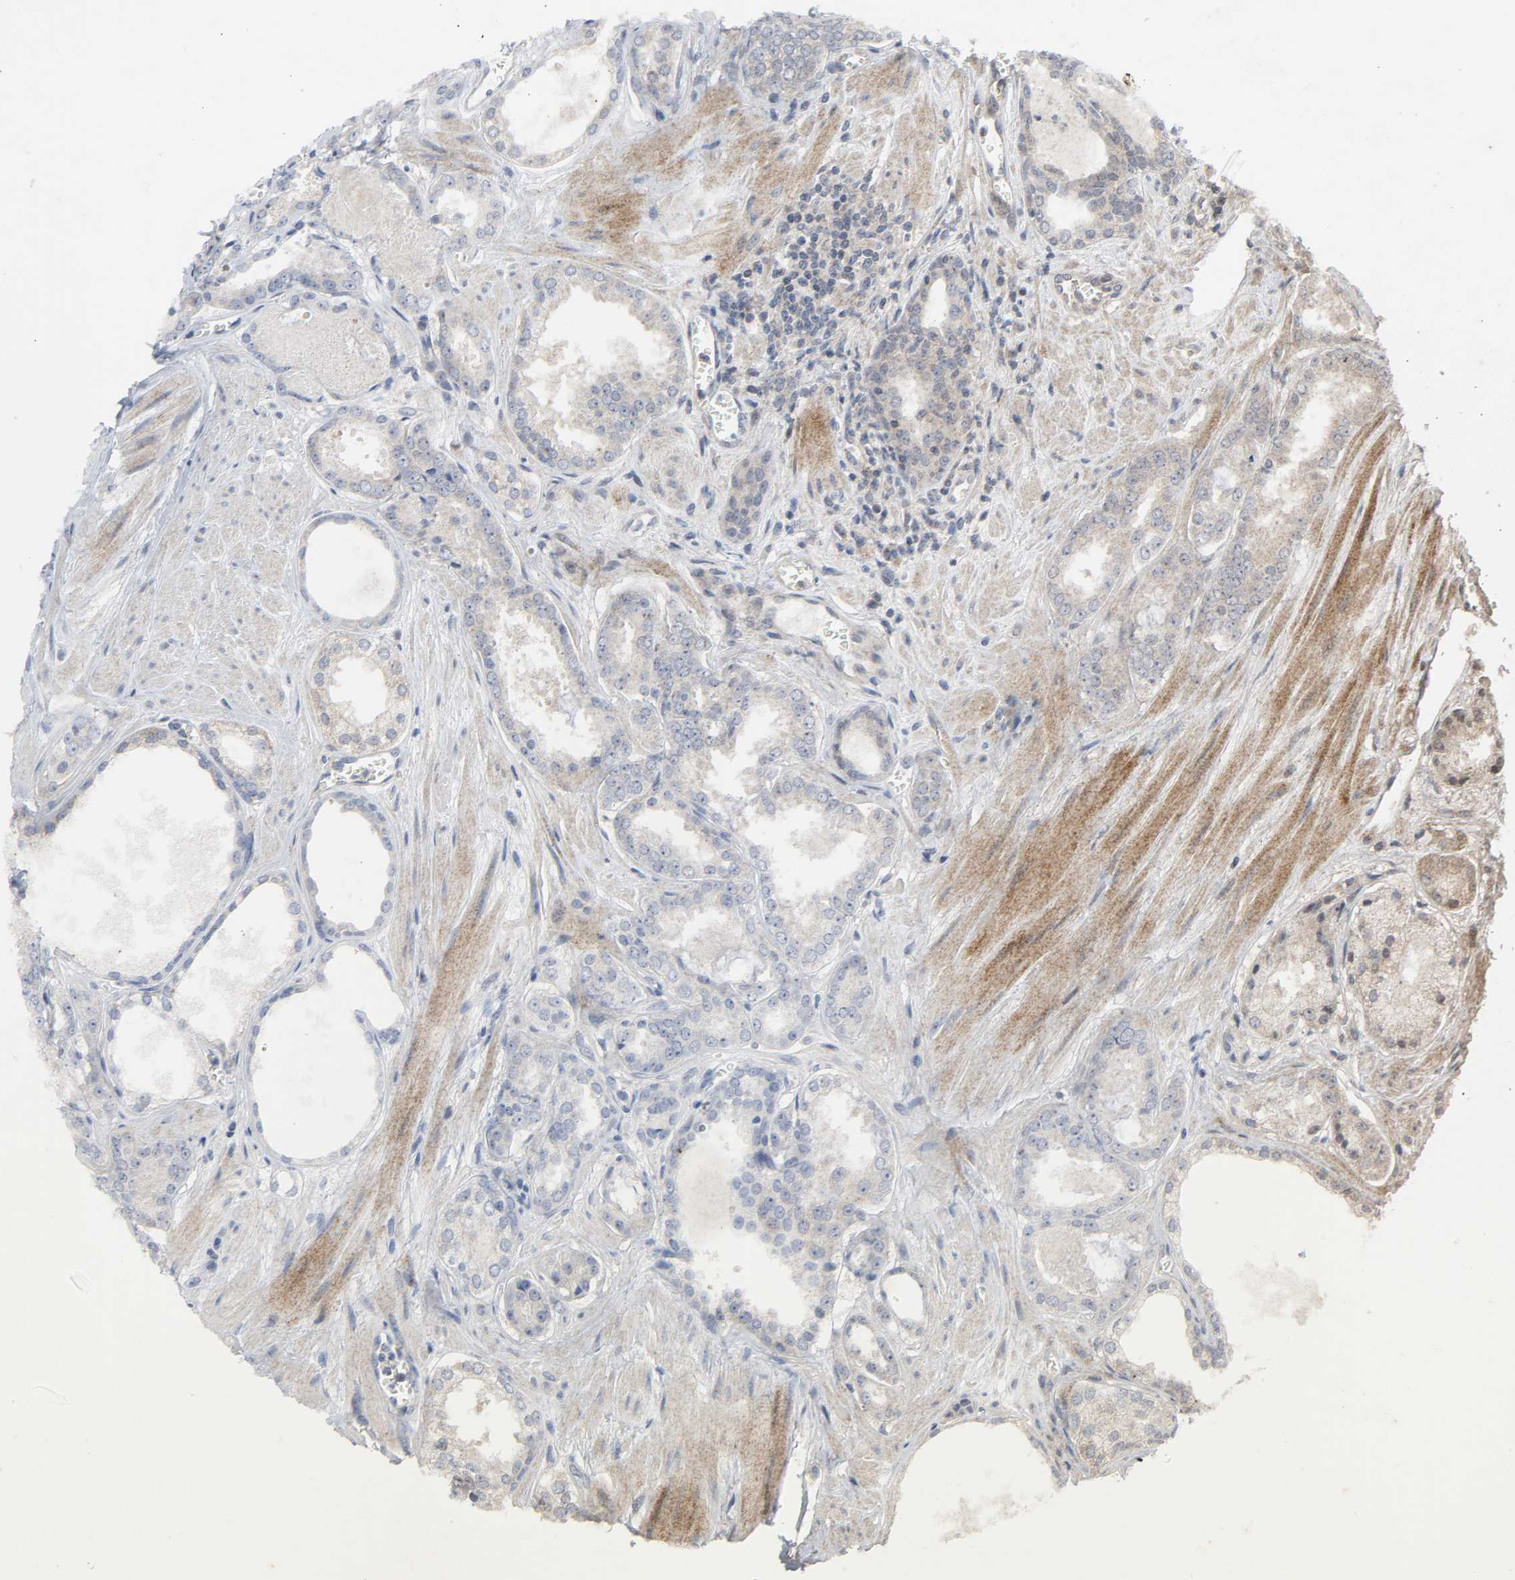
{"staining": {"intensity": "weak", "quantity": "25%-75%", "location": "cytoplasmic/membranous"}, "tissue": "prostate cancer", "cell_type": "Tumor cells", "image_type": "cancer", "snomed": [{"axis": "morphology", "description": "Adenocarcinoma, Low grade"}, {"axis": "topography", "description": "Prostate"}], "caption": "Adenocarcinoma (low-grade) (prostate) stained with DAB (3,3'-diaminobenzidine) immunohistochemistry shows low levels of weak cytoplasmic/membranous positivity in approximately 25%-75% of tumor cells.", "gene": "CHUK", "patient": {"sex": "male", "age": 57}}